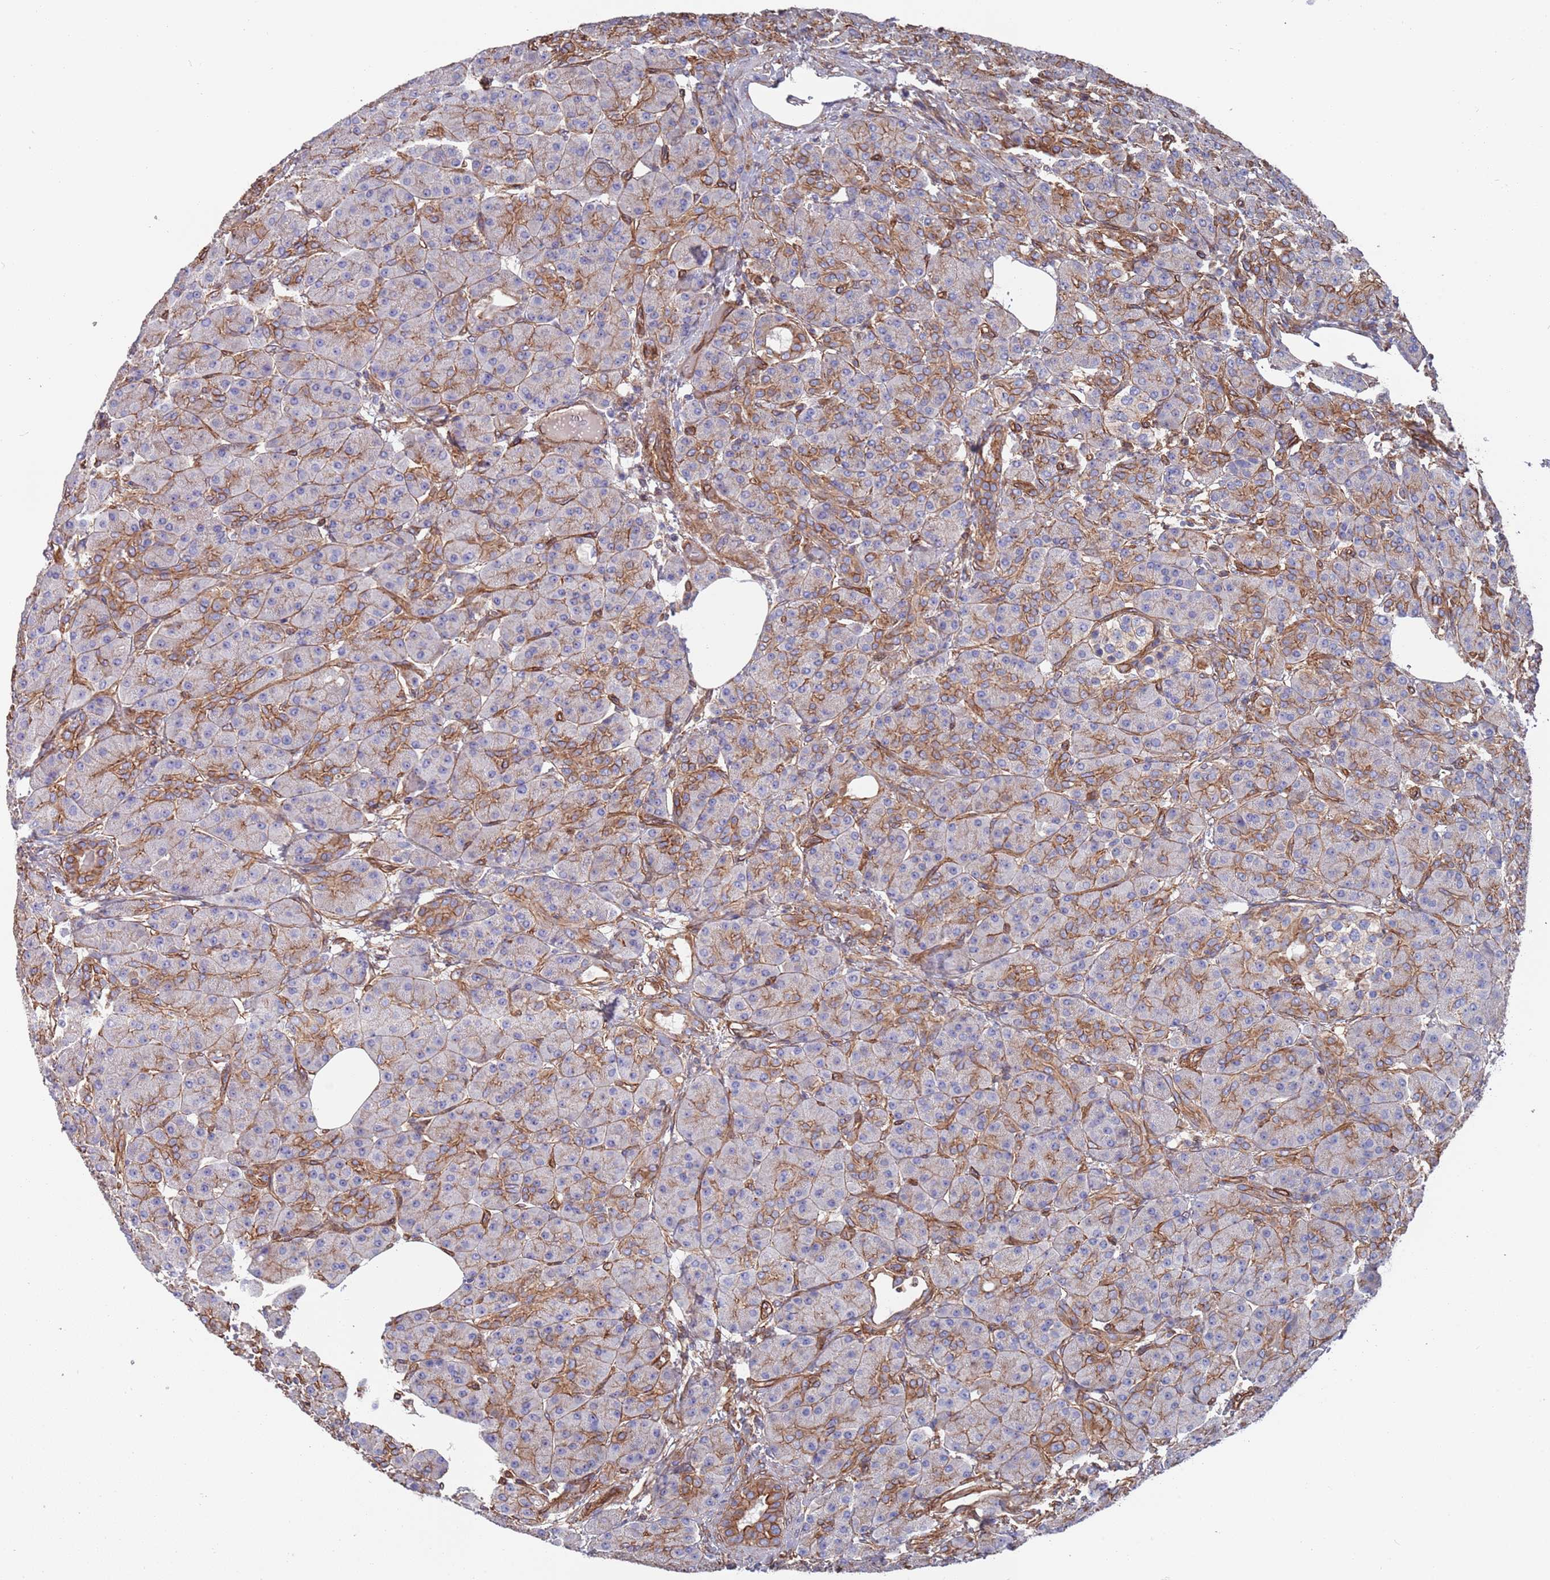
{"staining": {"intensity": "moderate", "quantity": "25%-75%", "location": "cytoplasmic/membranous"}, "tissue": "pancreas", "cell_type": "Exocrine glandular cells", "image_type": "normal", "snomed": [{"axis": "morphology", "description": "Normal tissue, NOS"}, {"axis": "topography", "description": "Pancreas"}], "caption": "A brown stain labels moderate cytoplasmic/membranous positivity of a protein in exocrine glandular cells of normal pancreas.", "gene": "JAKMIP2", "patient": {"sex": "male", "age": 63}}